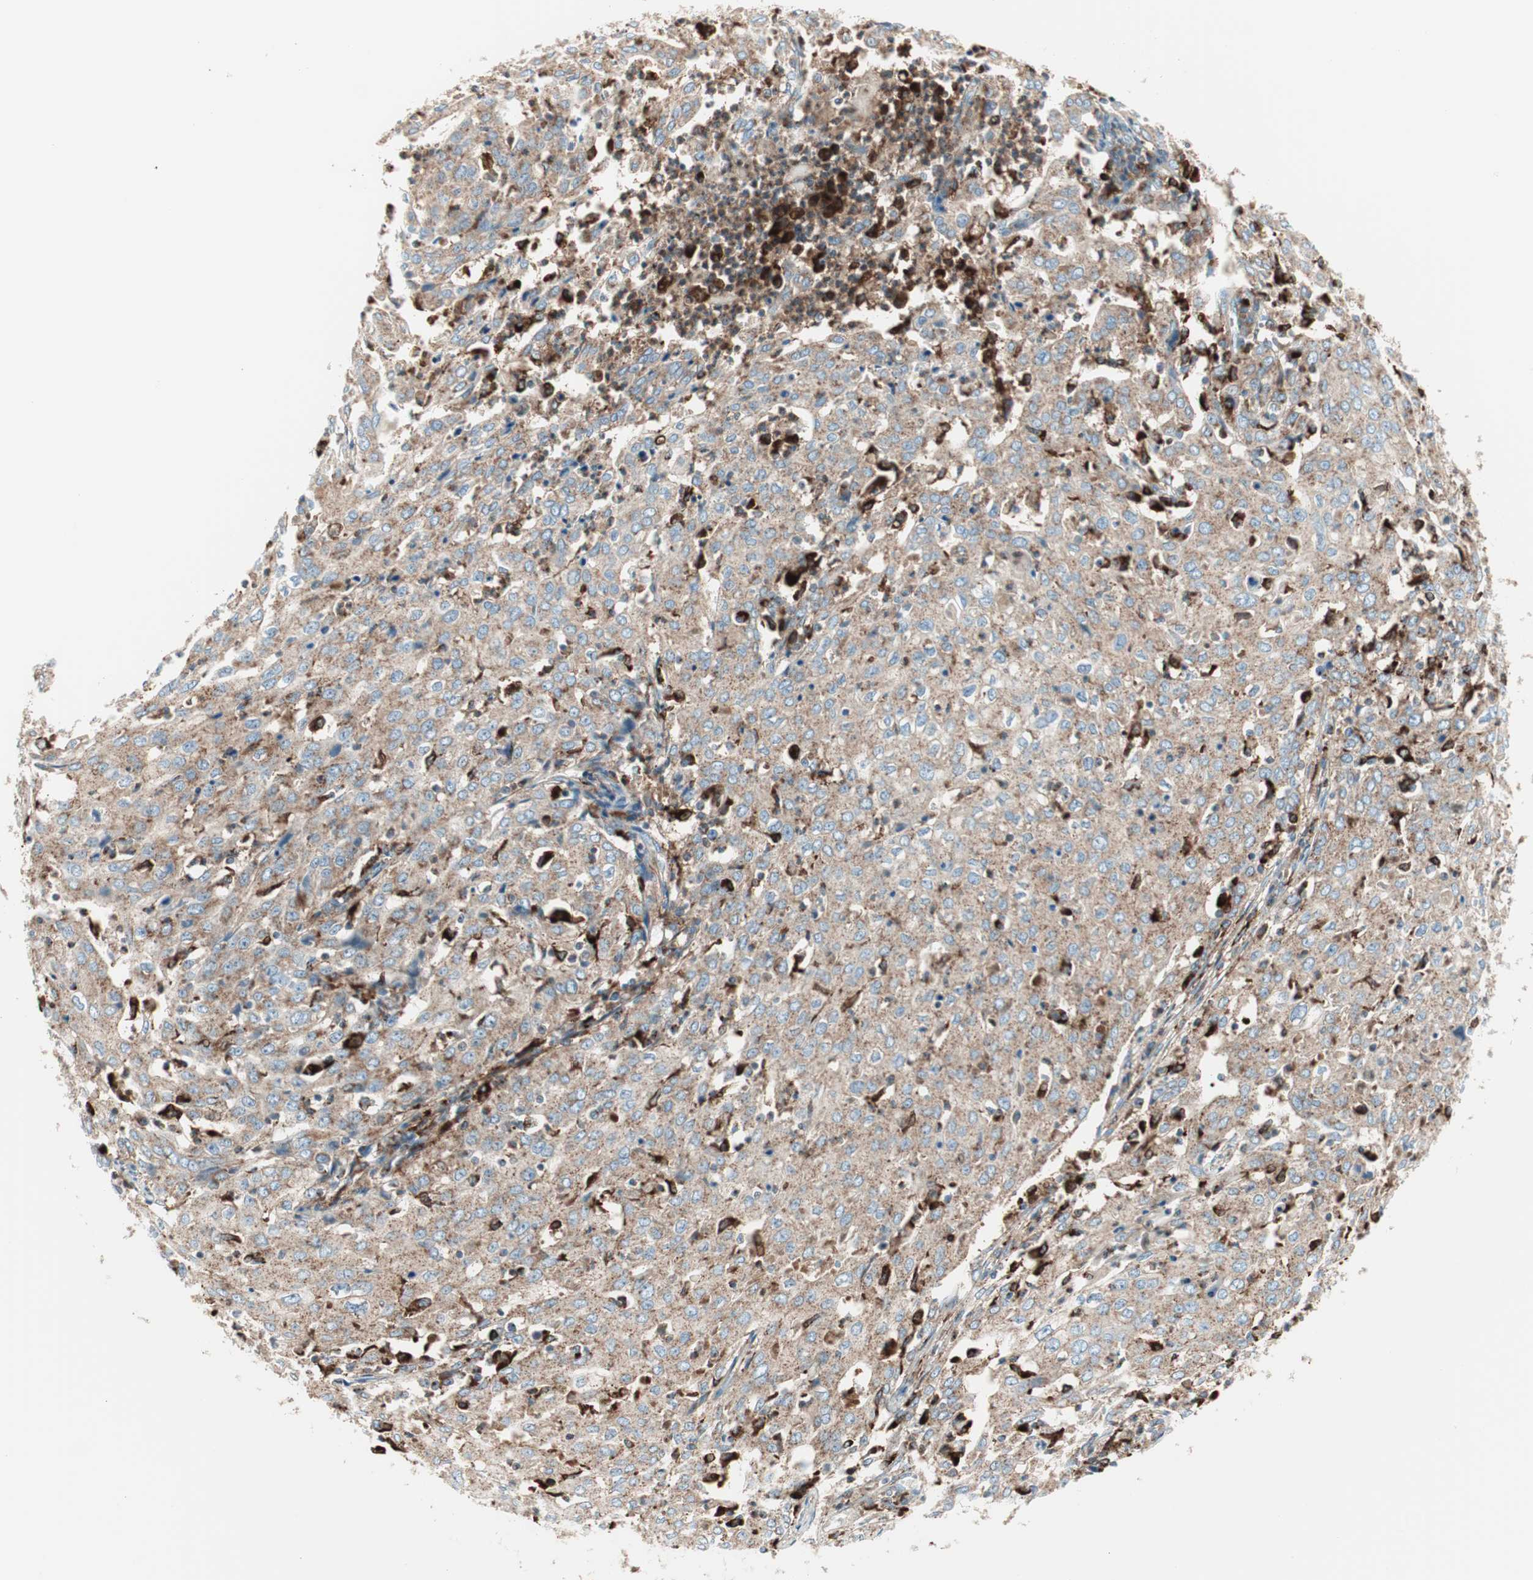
{"staining": {"intensity": "weak", "quantity": ">75%", "location": "cytoplasmic/membranous"}, "tissue": "cervical cancer", "cell_type": "Tumor cells", "image_type": "cancer", "snomed": [{"axis": "morphology", "description": "Squamous cell carcinoma, NOS"}, {"axis": "topography", "description": "Cervix"}], "caption": "IHC of human cervical cancer (squamous cell carcinoma) shows low levels of weak cytoplasmic/membranous positivity in approximately >75% of tumor cells.", "gene": "ATP6V1G1", "patient": {"sex": "female", "age": 39}}